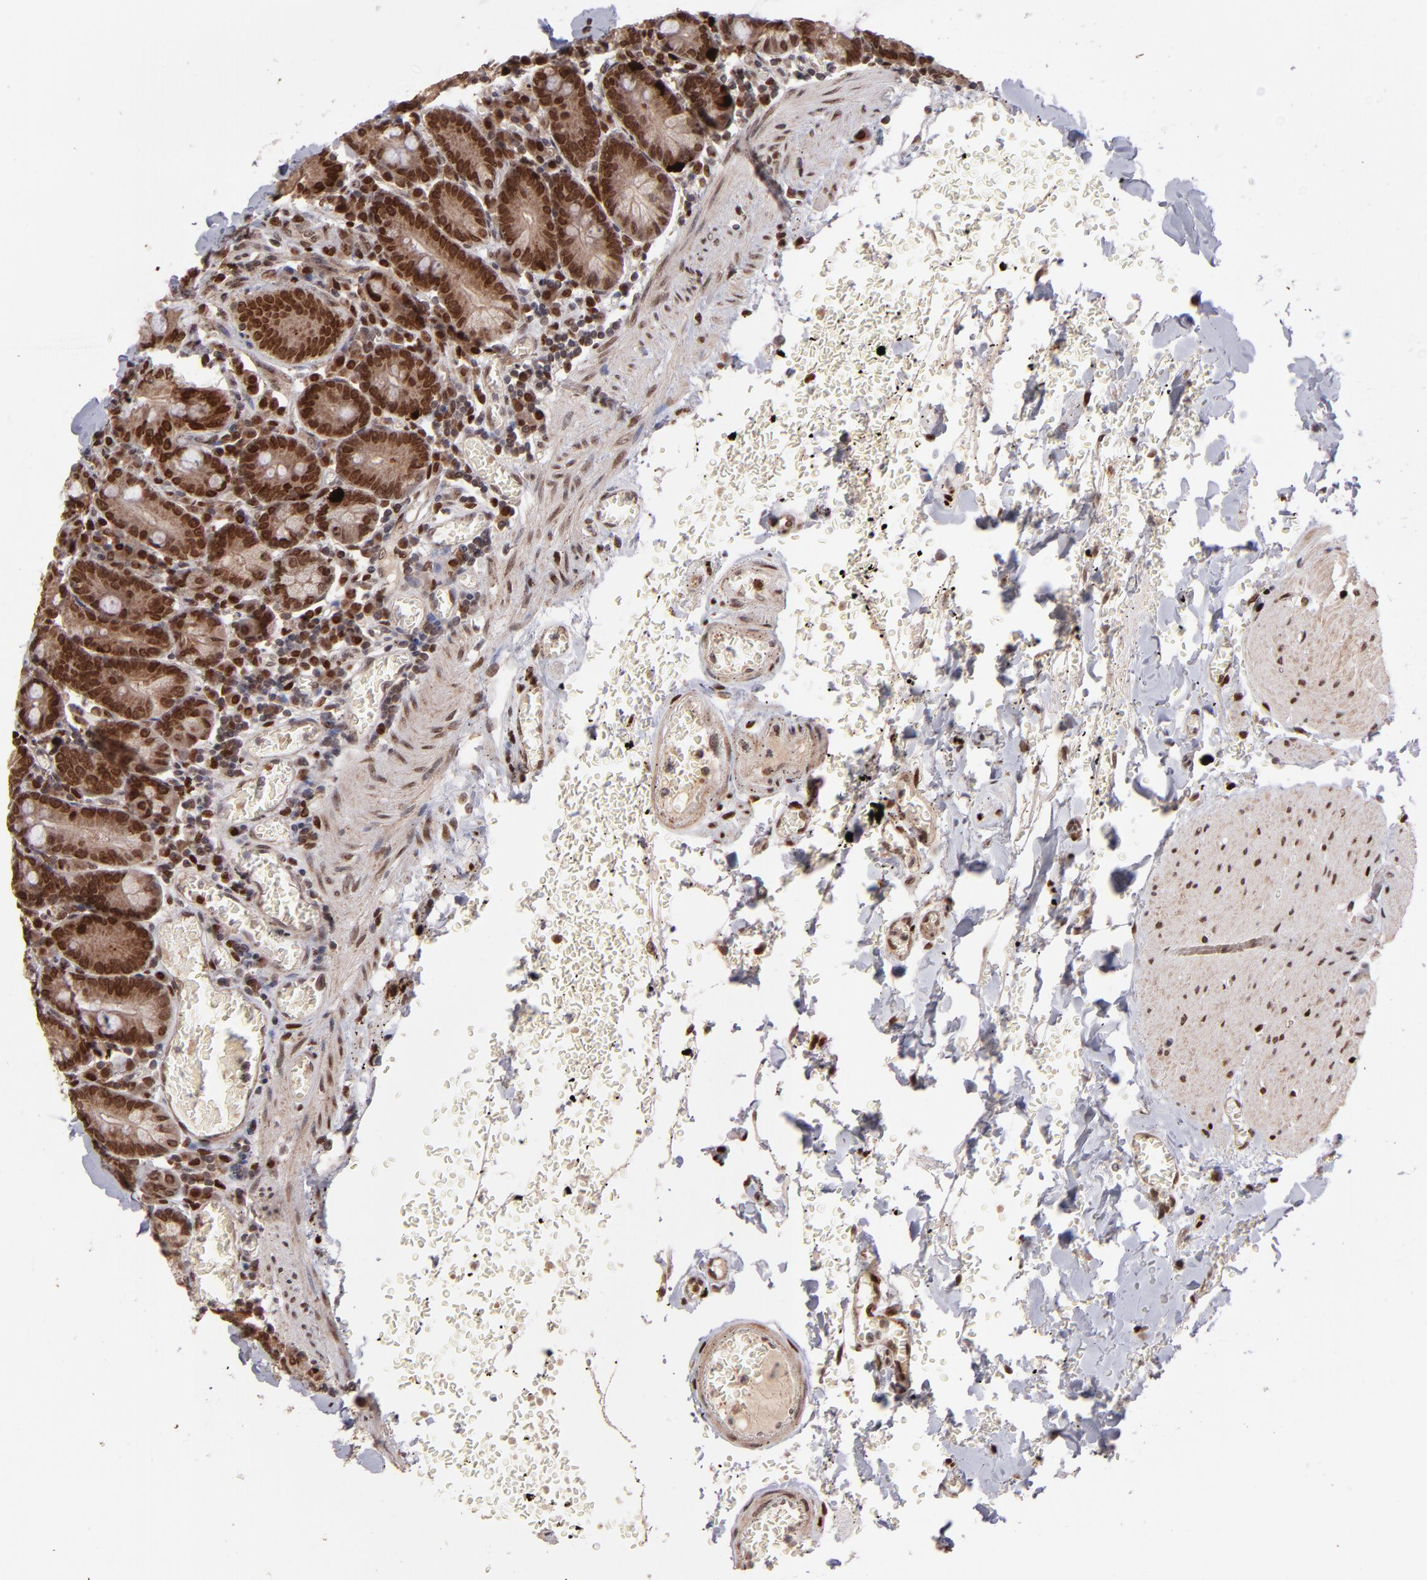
{"staining": {"intensity": "strong", "quantity": ">75%", "location": "cytoplasmic/membranous,nuclear"}, "tissue": "small intestine", "cell_type": "Glandular cells", "image_type": "normal", "snomed": [{"axis": "morphology", "description": "Normal tissue, NOS"}, {"axis": "topography", "description": "Small intestine"}], "caption": "This micrograph exhibits unremarkable small intestine stained with immunohistochemistry (IHC) to label a protein in brown. The cytoplasmic/membranous,nuclear of glandular cells show strong positivity for the protein. Nuclei are counter-stained blue.", "gene": "TOP1MT", "patient": {"sex": "male", "age": 71}}